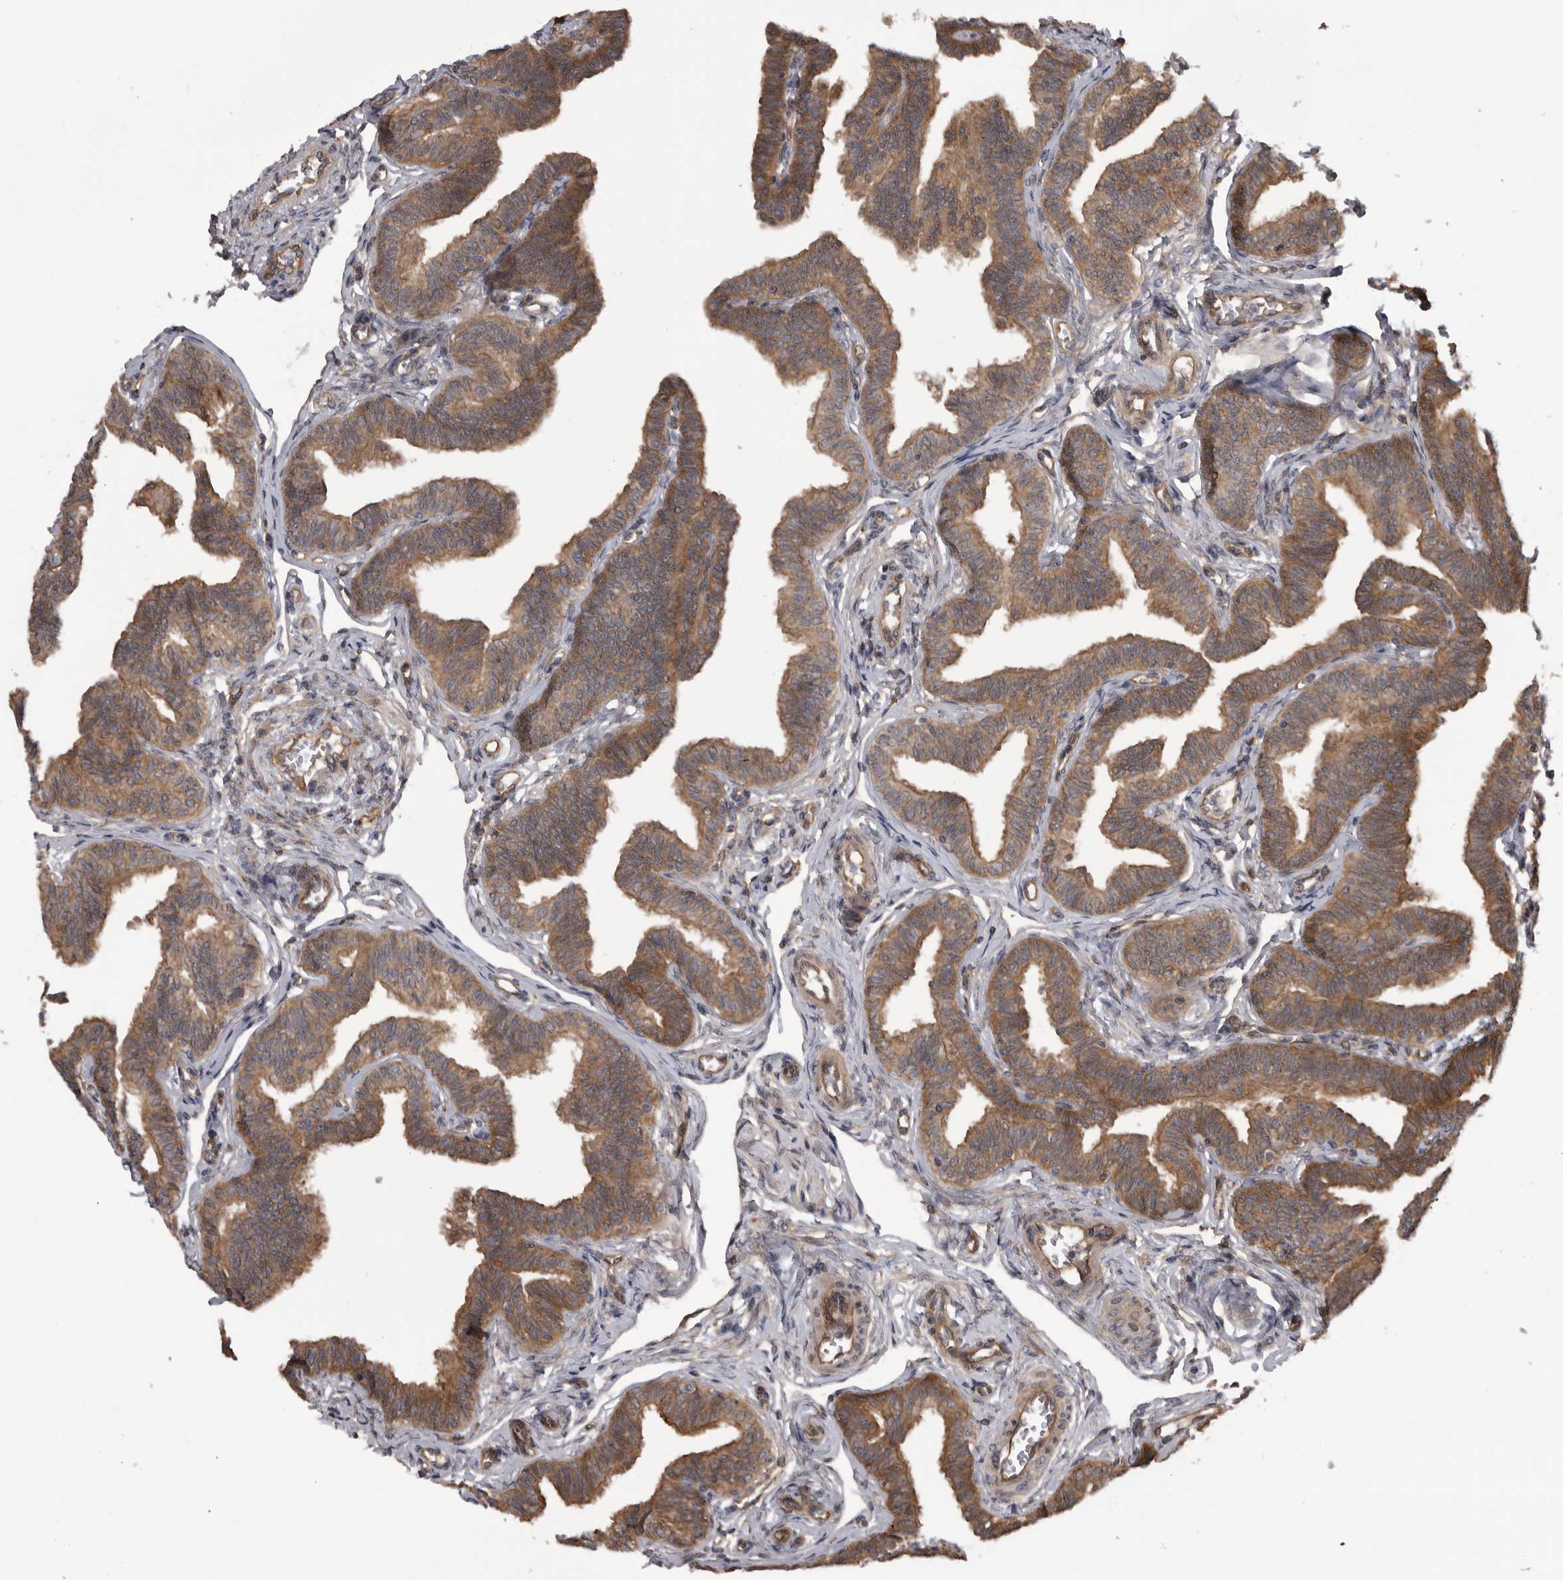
{"staining": {"intensity": "moderate", "quantity": ">75%", "location": "cytoplasmic/membranous"}, "tissue": "fallopian tube", "cell_type": "Glandular cells", "image_type": "normal", "snomed": [{"axis": "morphology", "description": "Normal tissue, NOS"}, {"axis": "topography", "description": "Fallopian tube"}, {"axis": "topography", "description": "Ovary"}], "caption": "Immunohistochemistry (IHC) micrograph of unremarkable human fallopian tube stained for a protein (brown), which shows medium levels of moderate cytoplasmic/membranous staining in about >75% of glandular cells.", "gene": "RAB3GAP2", "patient": {"sex": "female", "age": 23}}